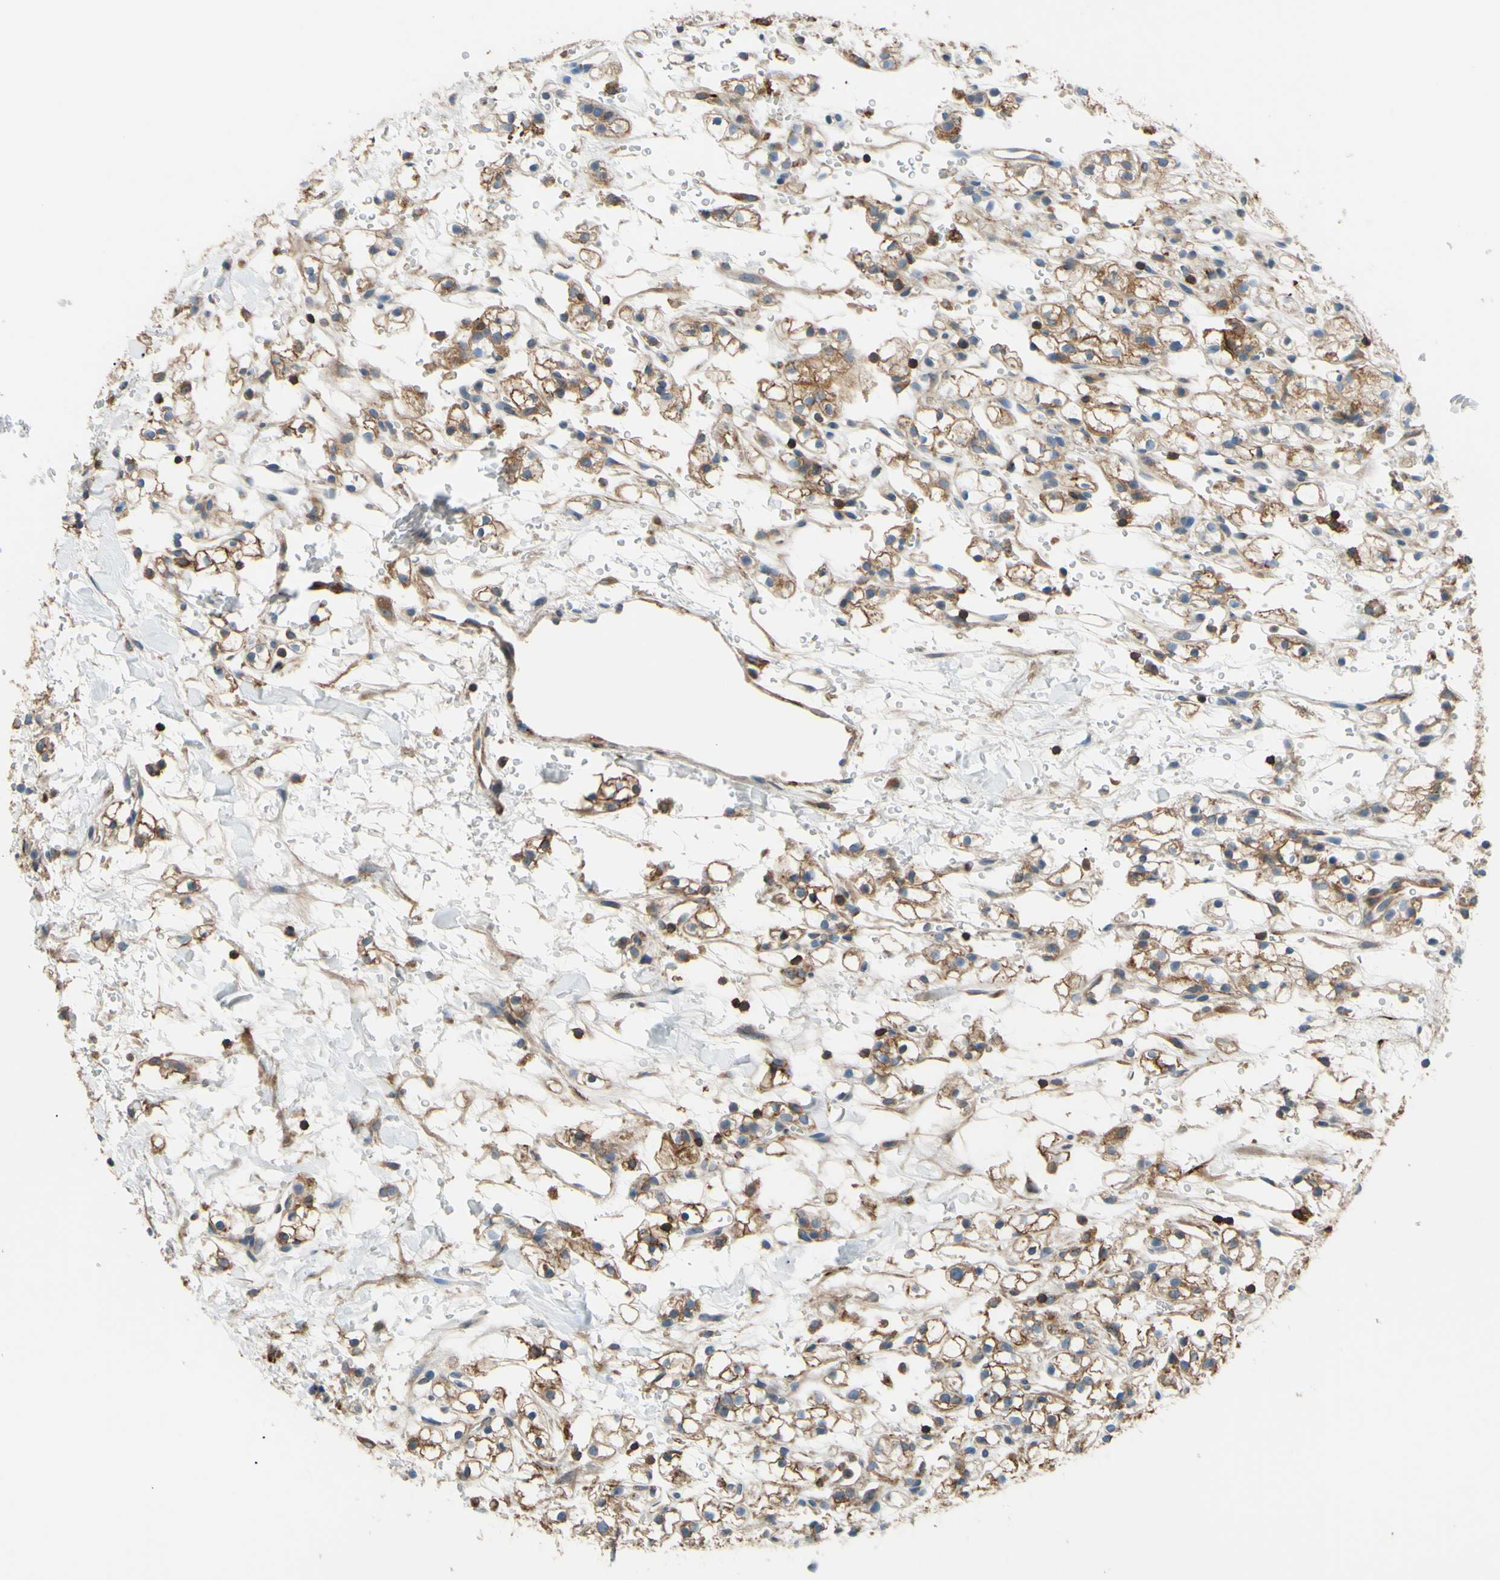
{"staining": {"intensity": "moderate", "quantity": "25%-75%", "location": "cytoplasmic/membranous"}, "tissue": "renal cancer", "cell_type": "Tumor cells", "image_type": "cancer", "snomed": [{"axis": "morphology", "description": "Adenocarcinoma, NOS"}, {"axis": "topography", "description": "Kidney"}], "caption": "About 25%-75% of tumor cells in renal cancer (adenocarcinoma) demonstrate moderate cytoplasmic/membranous protein positivity as visualized by brown immunohistochemical staining.", "gene": "POR", "patient": {"sex": "male", "age": 61}}